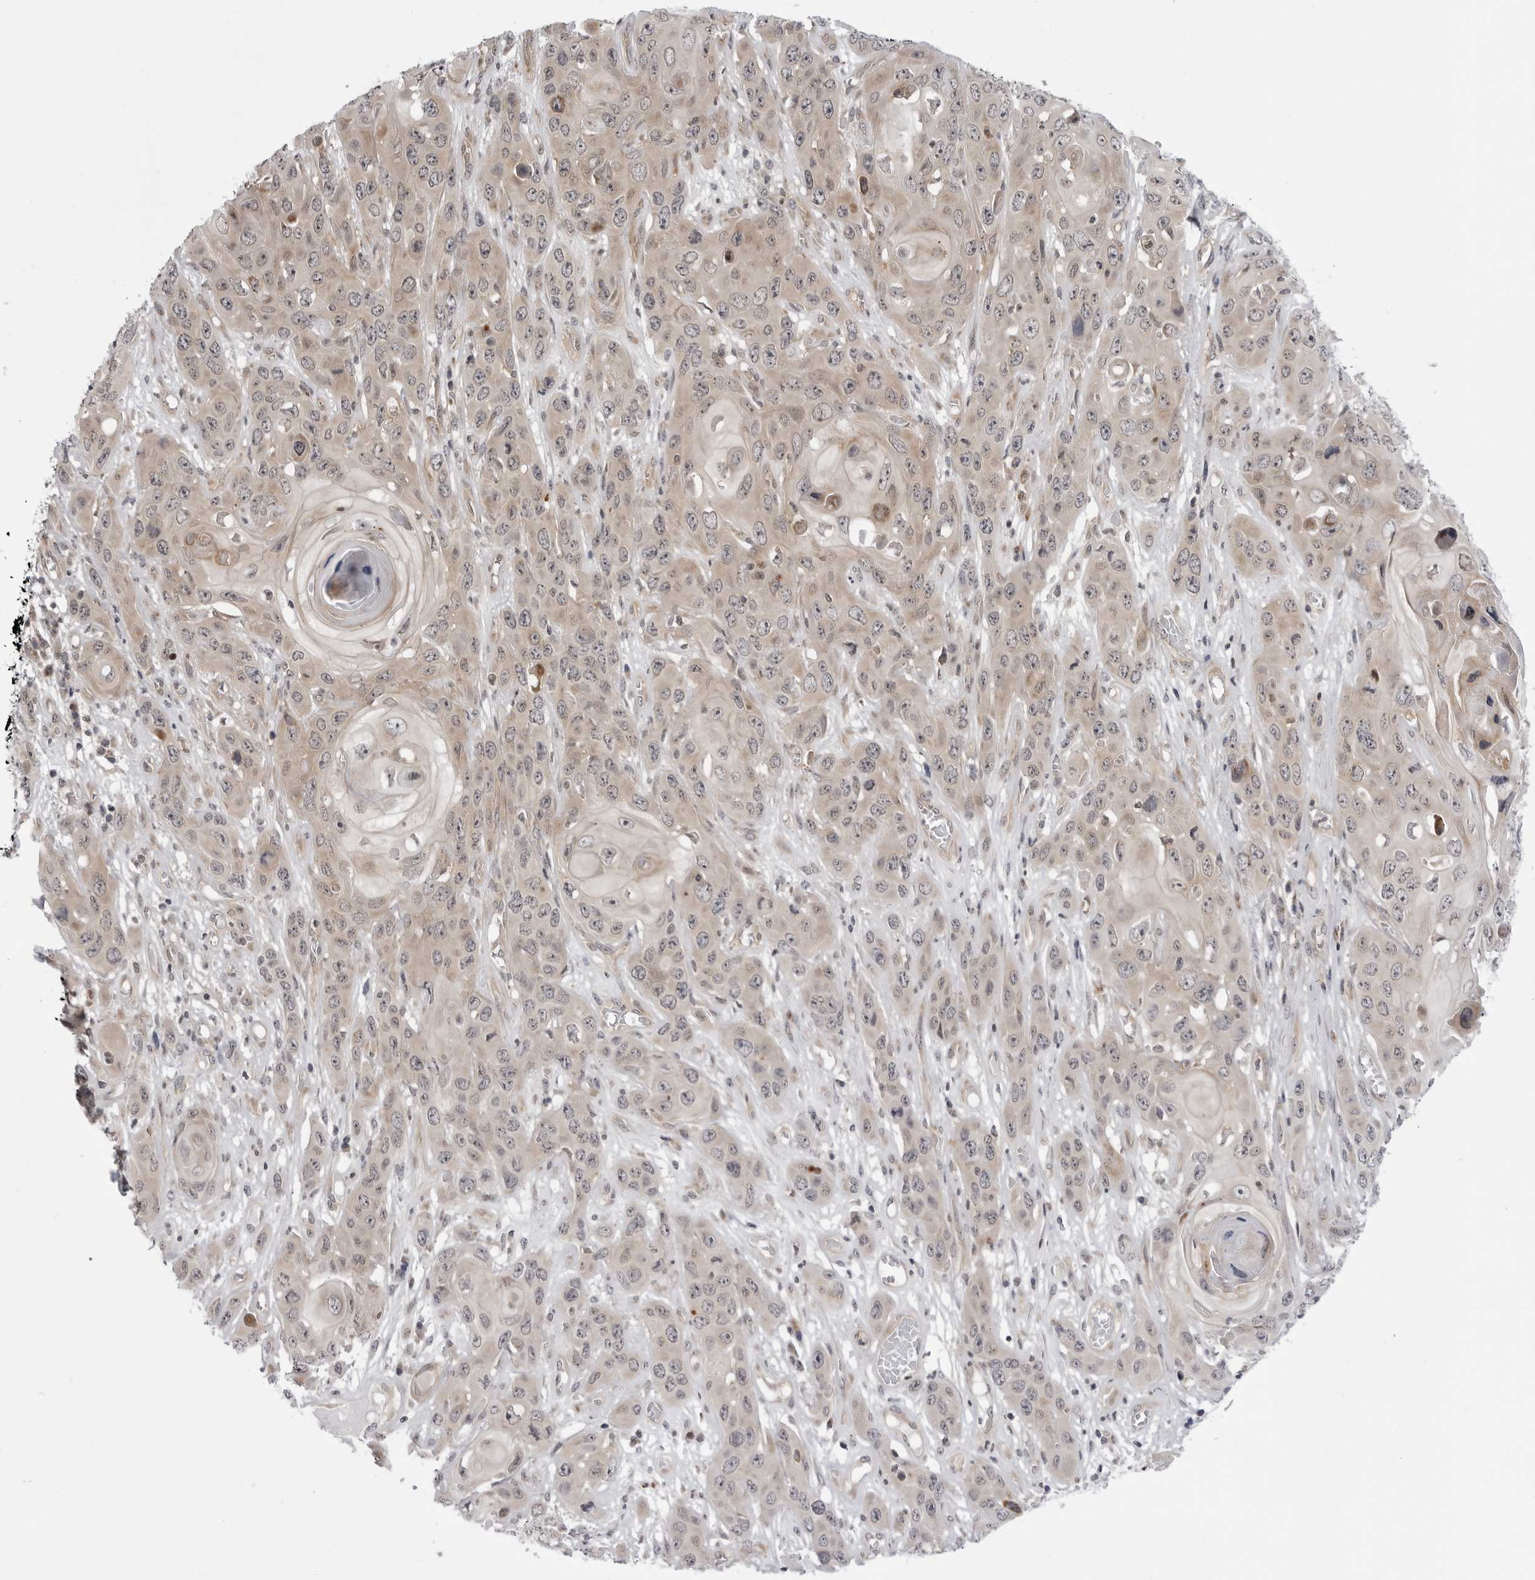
{"staining": {"intensity": "weak", "quantity": "<25%", "location": "cytoplasmic/membranous"}, "tissue": "skin cancer", "cell_type": "Tumor cells", "image_type": "cancer", "snomed": [{"axis": "morphology", "description": "Squamous cell carcinoma, NOS"}, {"axis": "topography", "description": "Skin"}], "caption": "A photomicrograph of human skin squamous cell carcinoma is negative for staining in tumor cells.", "gene": "CCDC18", "patient": {"sex": "male", "age": 55}}